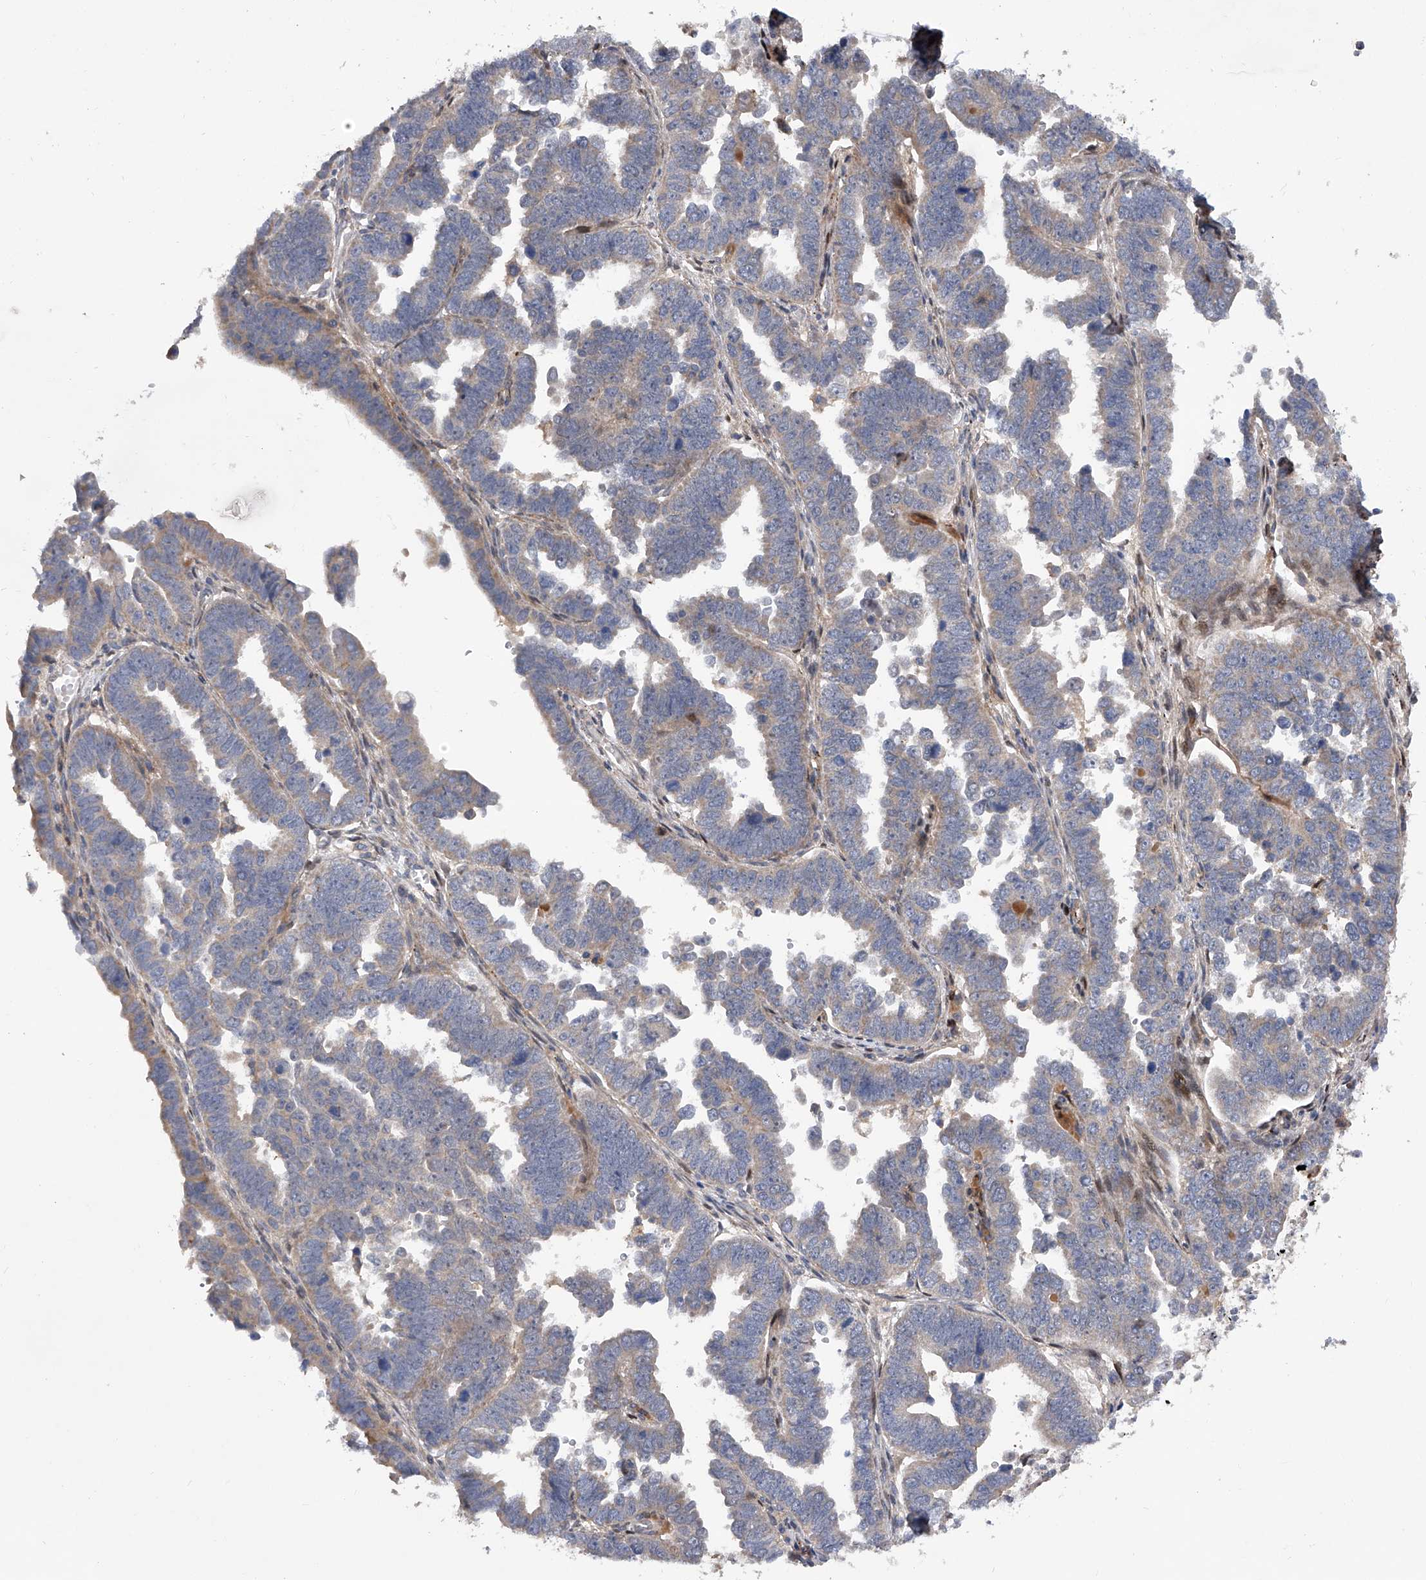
{"staining": {"intensity": "weak", "quantity": "25%-75%", "location": "cytoplasmic/membranous"}, "tissue": "endometrial cancer", "cell_type": "Tumor cells", "image_type": "cancer", "snomed": [{"axis": "morphology", "description": "Adenocarcinoma, NOS"}, {"axis": "topography", "description": "Endometrium"}], "caption": "Human endometrial adenocarcinoma stained for a protein (brown) shows weak cytoplasmic/membranous positive staining in approximately 25%-75% of tumor cells.", "gene": "PDSS2", "patient": {"sex": "female", "age": 75}}